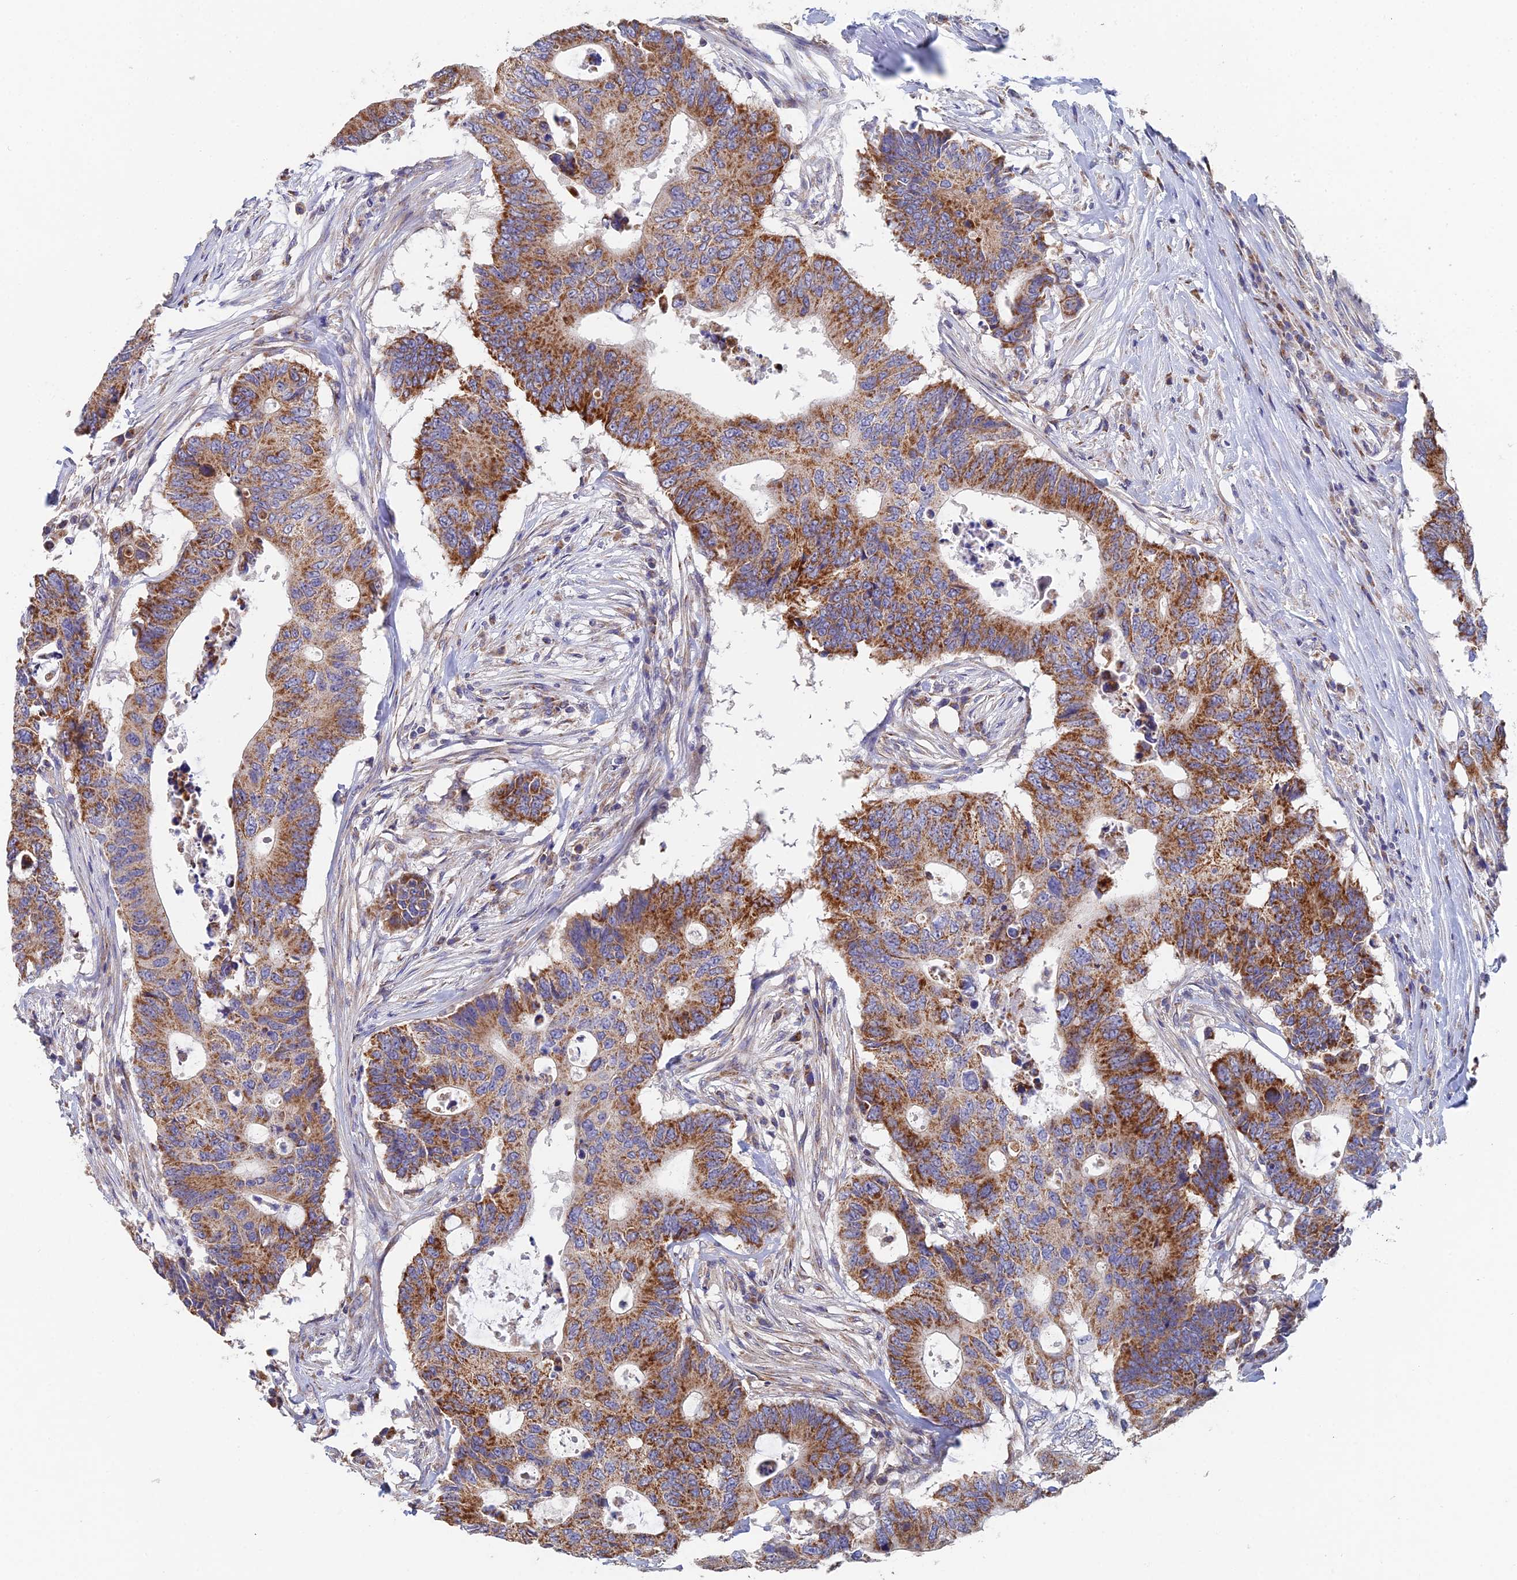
{"staining": {"intensity": "strong", "quantity": "25%-75%", "location": "cytoplasmic/membranous"}, "tissue": "colorectal cancer", "cell_type": "Tumor cells", "image_type": "cancer", "snomed": [{"axis": "morphology", "description": "Adenocarcinoma, NOS"}, {"axis": "topography", "description": "Colon"}], "caption": "This histopathology image exhibits immunohistochemistry (IHC) staining of human colorectal cancer (adenocarcinoma), with high strong cytoplasmic/membranous positivity in approximately 25%-75% of tumor cells.", "gene": "ECSIT", "patient": {"sex": "male", "age": 71}}